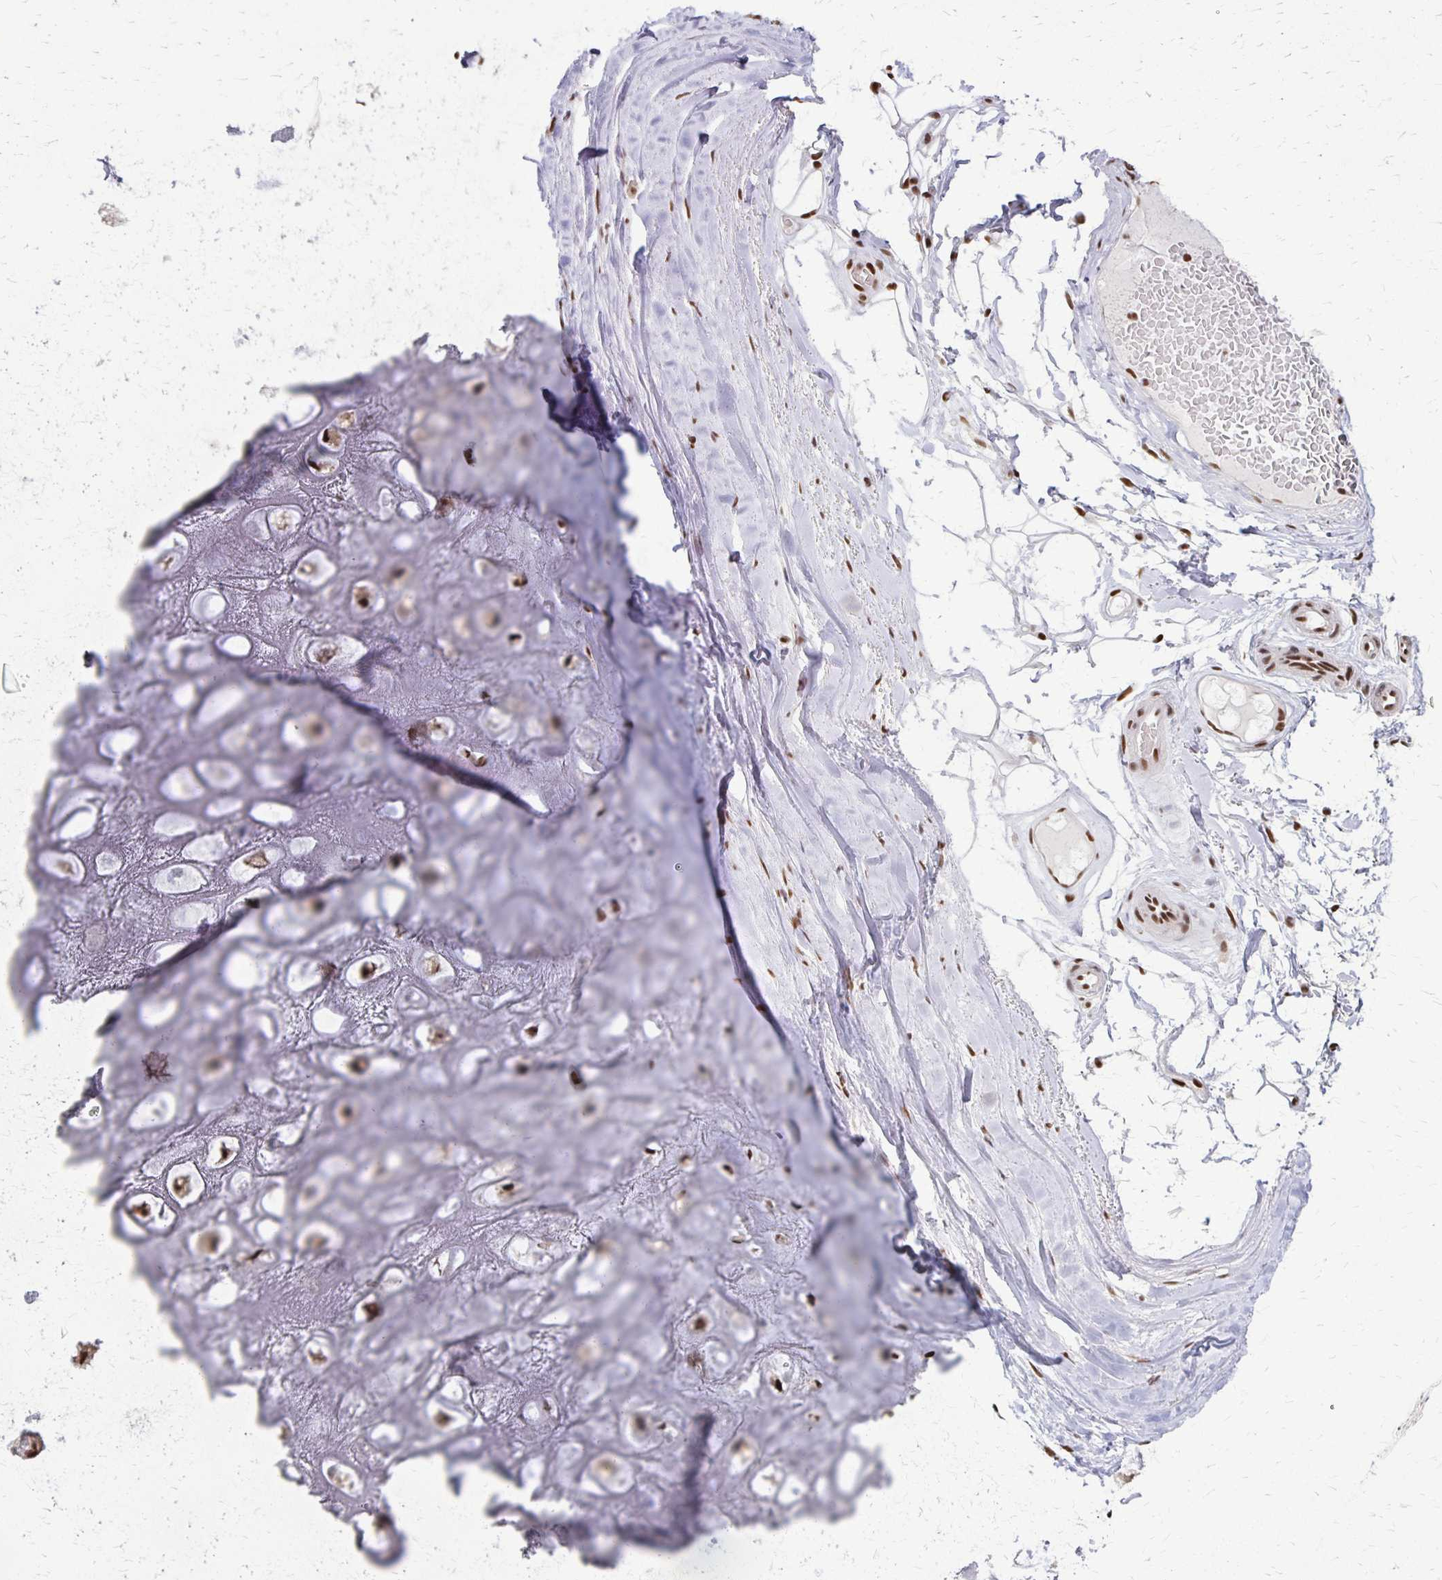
{"staining": {"intensity": "negative", "quantity": "none", "location": "none"}, "tissue": "adipose tissue", "cell_type": "Adipocytes", "image_type": "normal", "snomed": [{"axis": "morphology", "description": "Normal tissue, NOS"}, {"axis": "topography", "description": "Lymph node"}, {"axis": "topography", "description": "Cartilage tissue"}, {"axis": "topography", "description": "Nasopharynx"}], "caption": "High power microscopy photomicrograph of an immunohistochemistry photomicrograph of unremarkable adipose tissue, revealing no significant staining in adipocytes. (Brightfield microscopy of DAB (3,3'-diaminobenzidine) IHC at high magnification).", "gene": "XRCC6", "patient": {"sex": "male", "age": 63}}